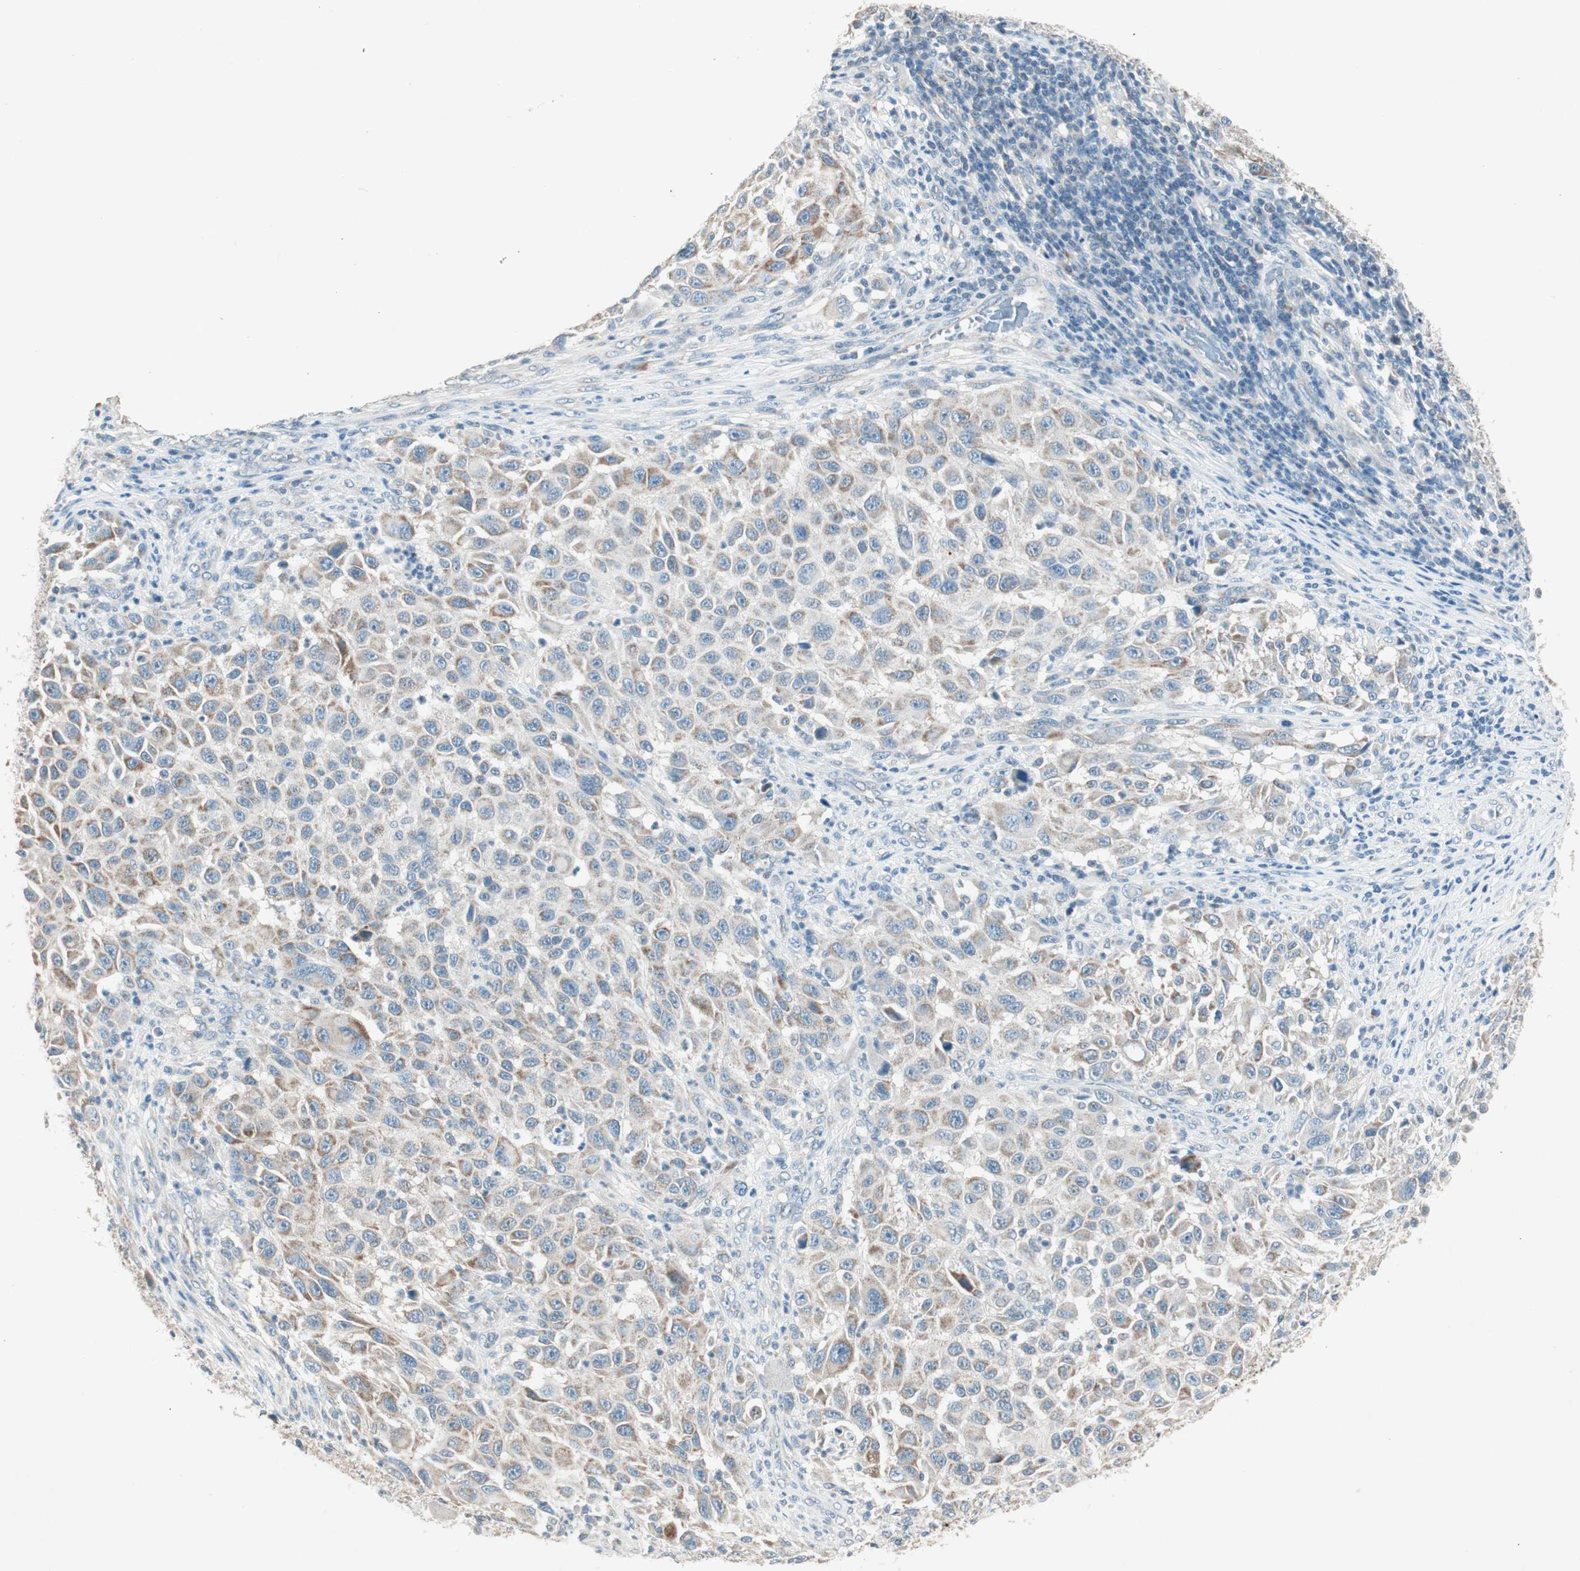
{"staining": {"intensity": "weak", "quantity": "25%-75%", "location": "cytoplasmic/membranous"}, "tissue": "melanoma", "cell_type": "Tumor cells", "image_type": "cancer", "snomed": [{"axis": "morphology", "description": "Malignant melanoma, Metastatic site"}, {"axis": "topography", "description": "Lymph node"}], "caption": "DAB (3,3'-diaminobenzidine) immunohistochemical staining of human melanoma demonstrates weak cytoplasmic/membranous protein positivity in about 25%-75% of tumor cells.", "gene": "NKAIN1", "patient": {"sex": "male", "age": 61}}